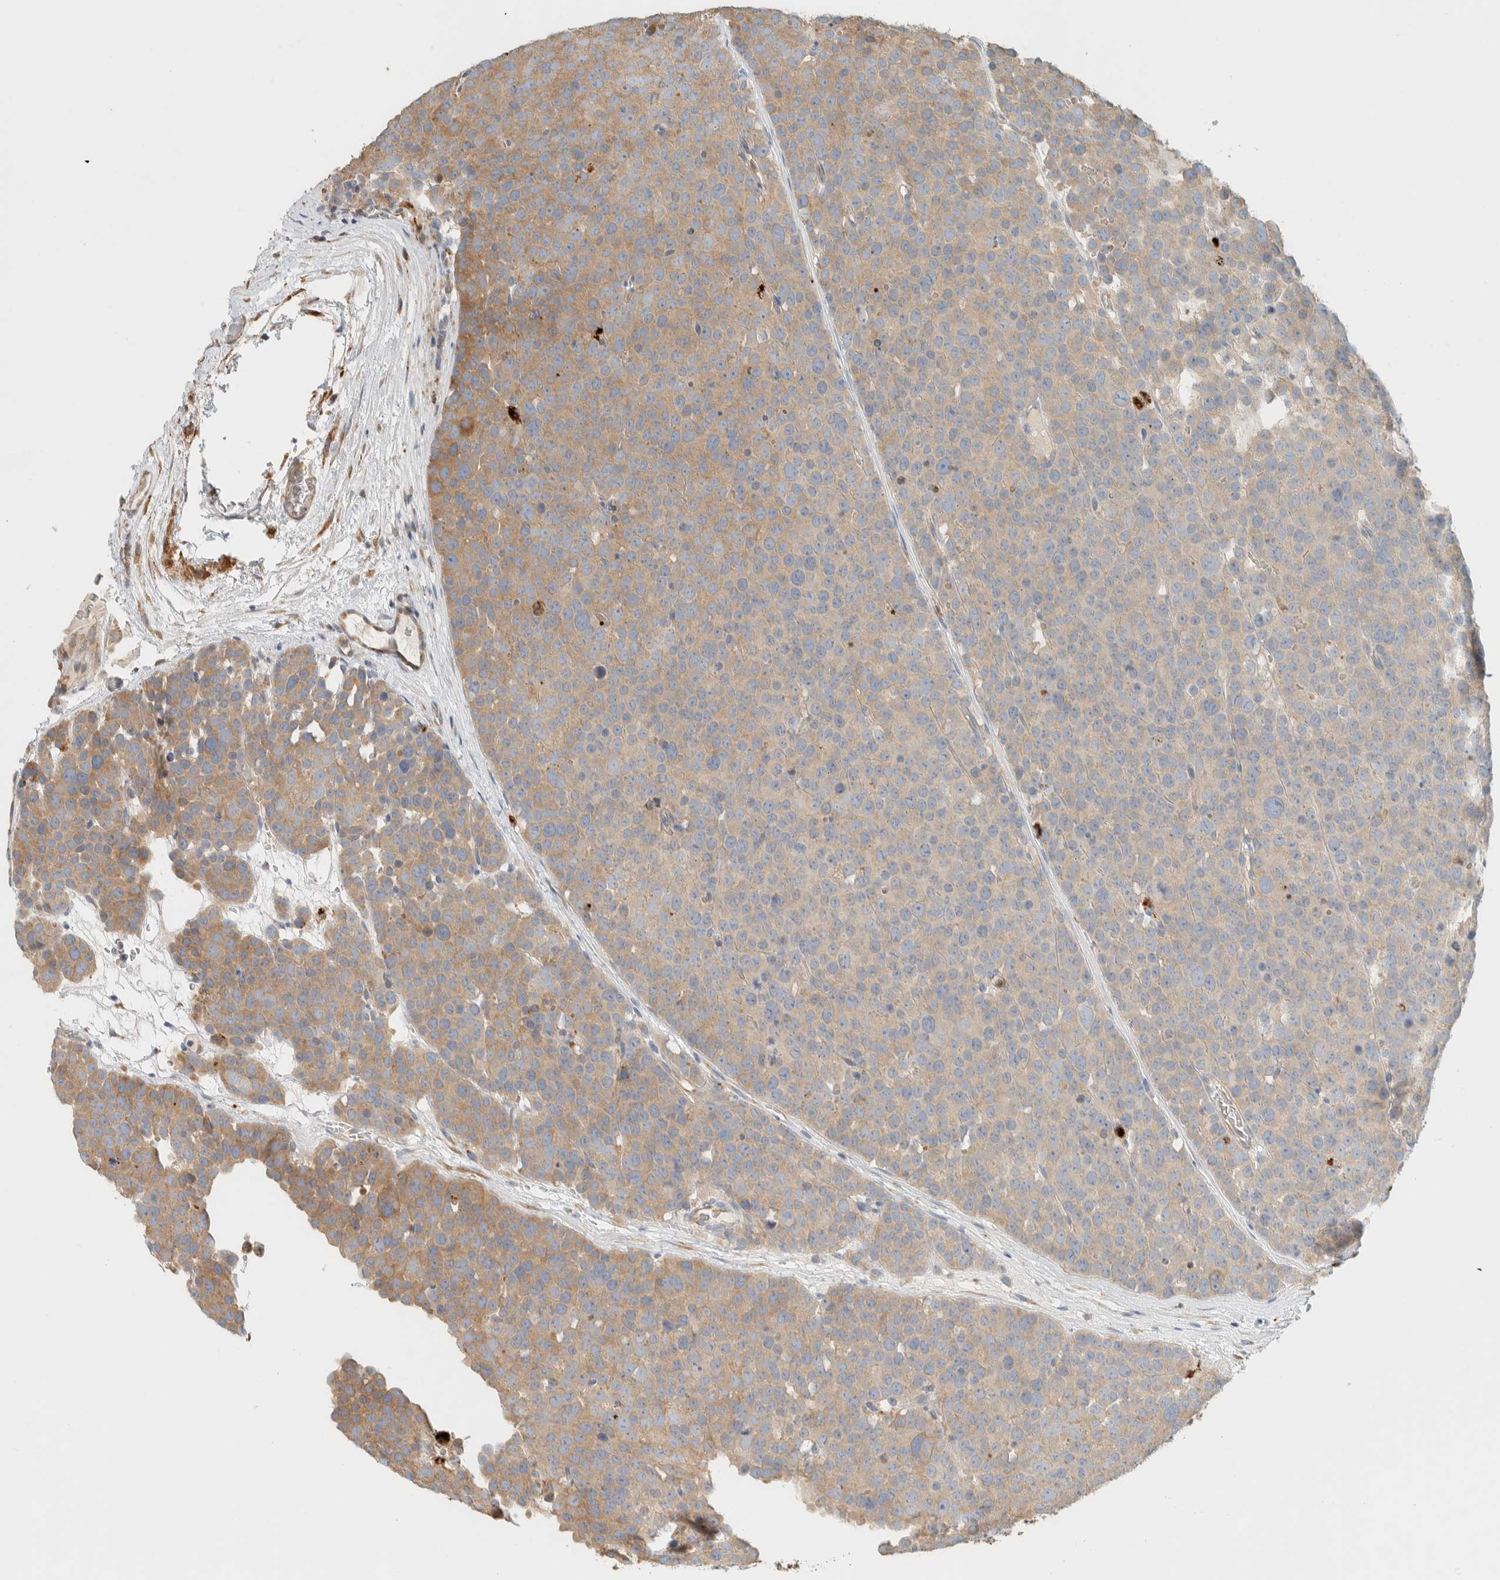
{"staining": {"intensity": "moderate", "quantity": "25%-75%", "location": "cytoplasmic/membranous"}, "tissue": "testis cancer", "cell_type": "Tumor cells", "image_type": "cancer", "snomed": [{"axis": "morphology", "description": "Seminoma, NOS"}, {"axis": "topography", "description": "Testis"}], "caption": "There is medium levels of moderate cytoplasmic/membranous positivity in tumor cells of testis cancer (seminoma), as demonstrated by immunohistochemical staining (brown color).", "gene": "RAB11FIP1", "patient": {"sex": "male", "age": 71}}